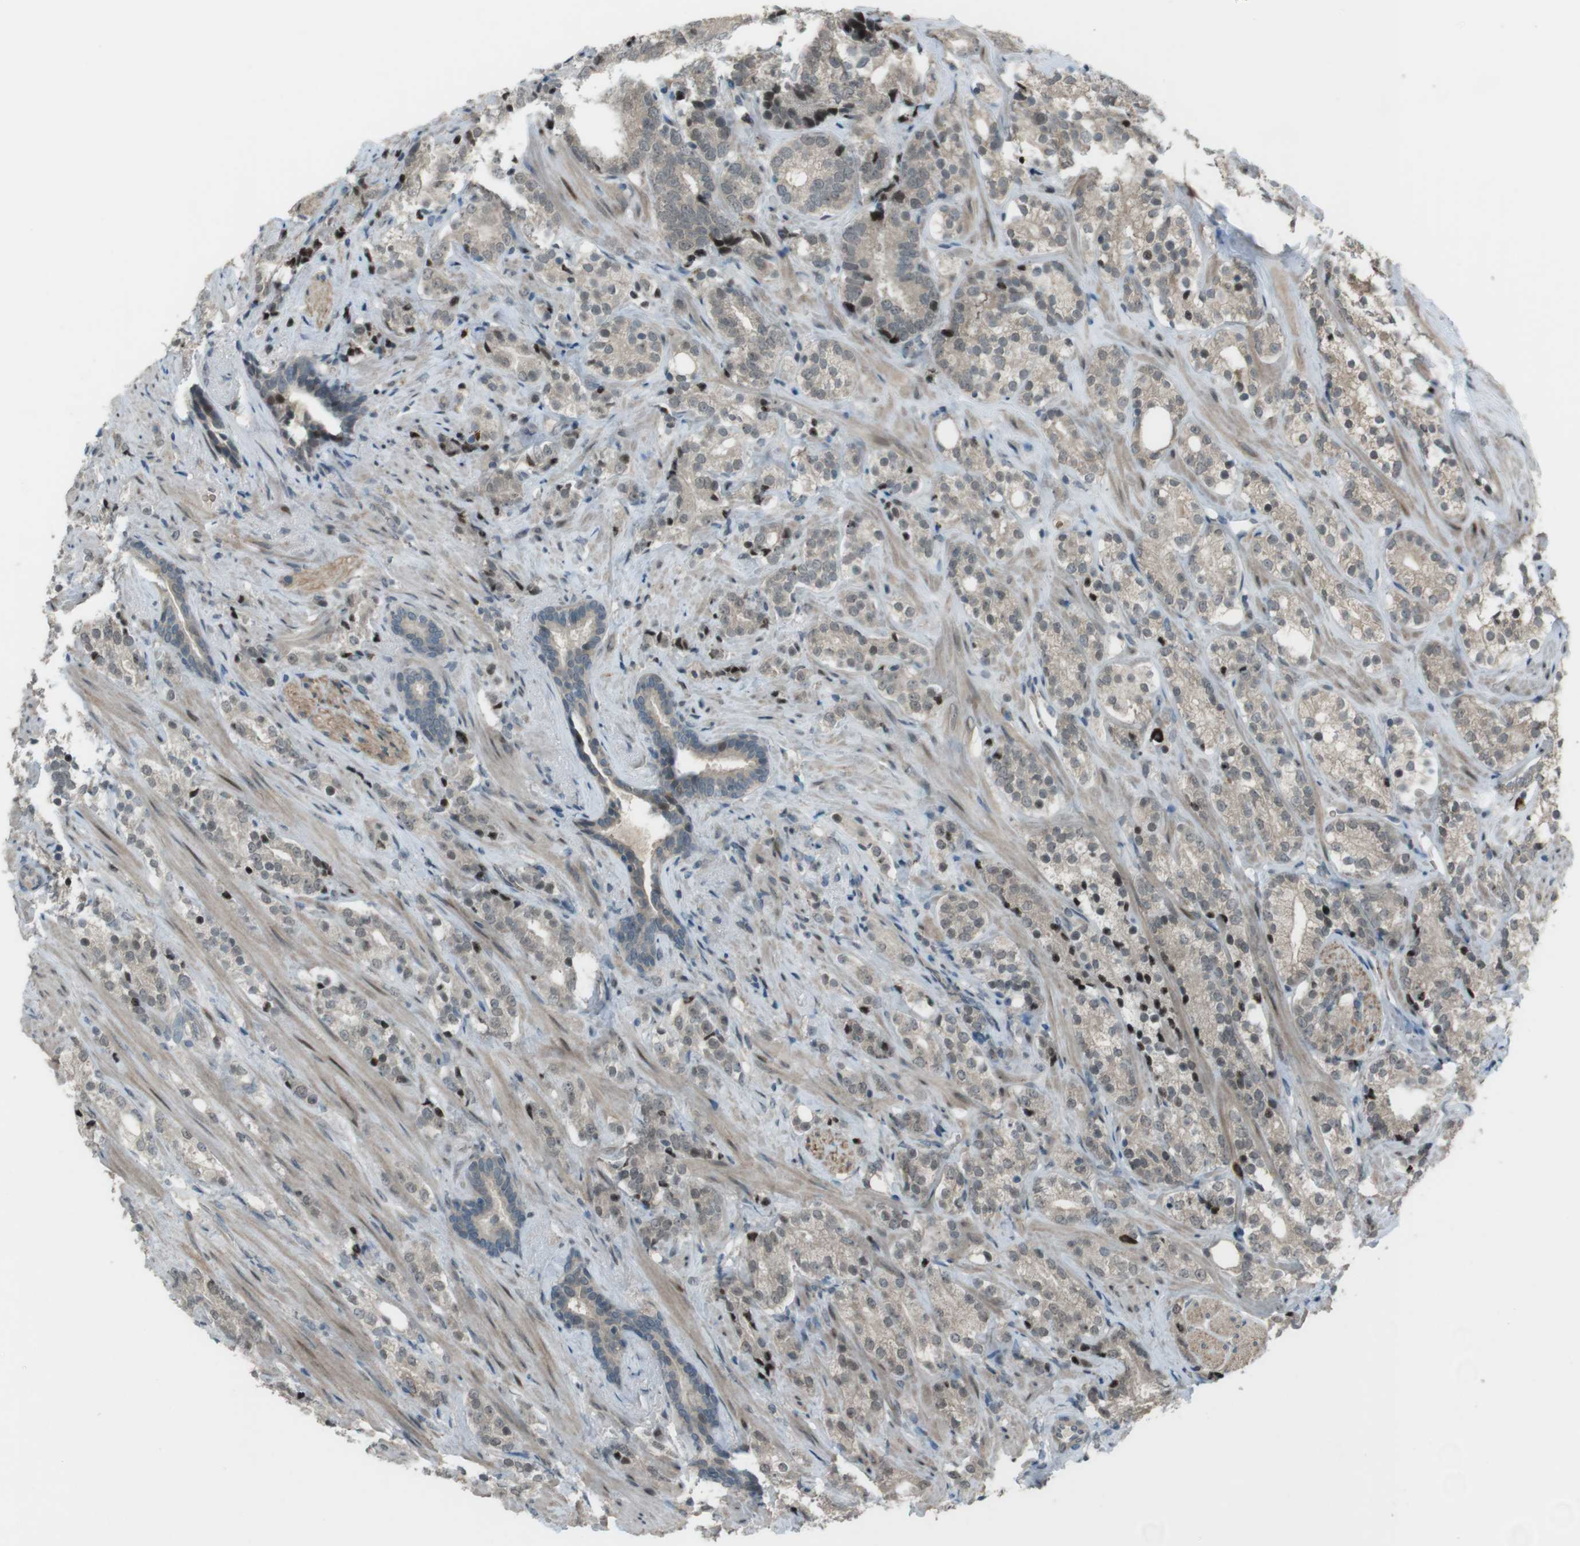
{"staining": {"intensity": "weak", "quantity": ">75%", "location": "cytoplasmic/membranous,nuclear"}, "tissue": "prostate cancer", "cell_type": "Tumor cells", "image_type": "cancer", "snomed": [{"axis": "morphology", "description": "Adenocarcinoma, High grade"}, {"axis": "topography", "description": "Prostate"}], "caption": "The photomicrograph exhibits staining of prostate cancer (adenocarcinoma (high-grade)), revealing weak cytoplasmic/membranous and nuclear protein positivity (brown color) within tumor cells.", "gene": "SLITRK5", "patient": {"sex": "male", "age": 71}}